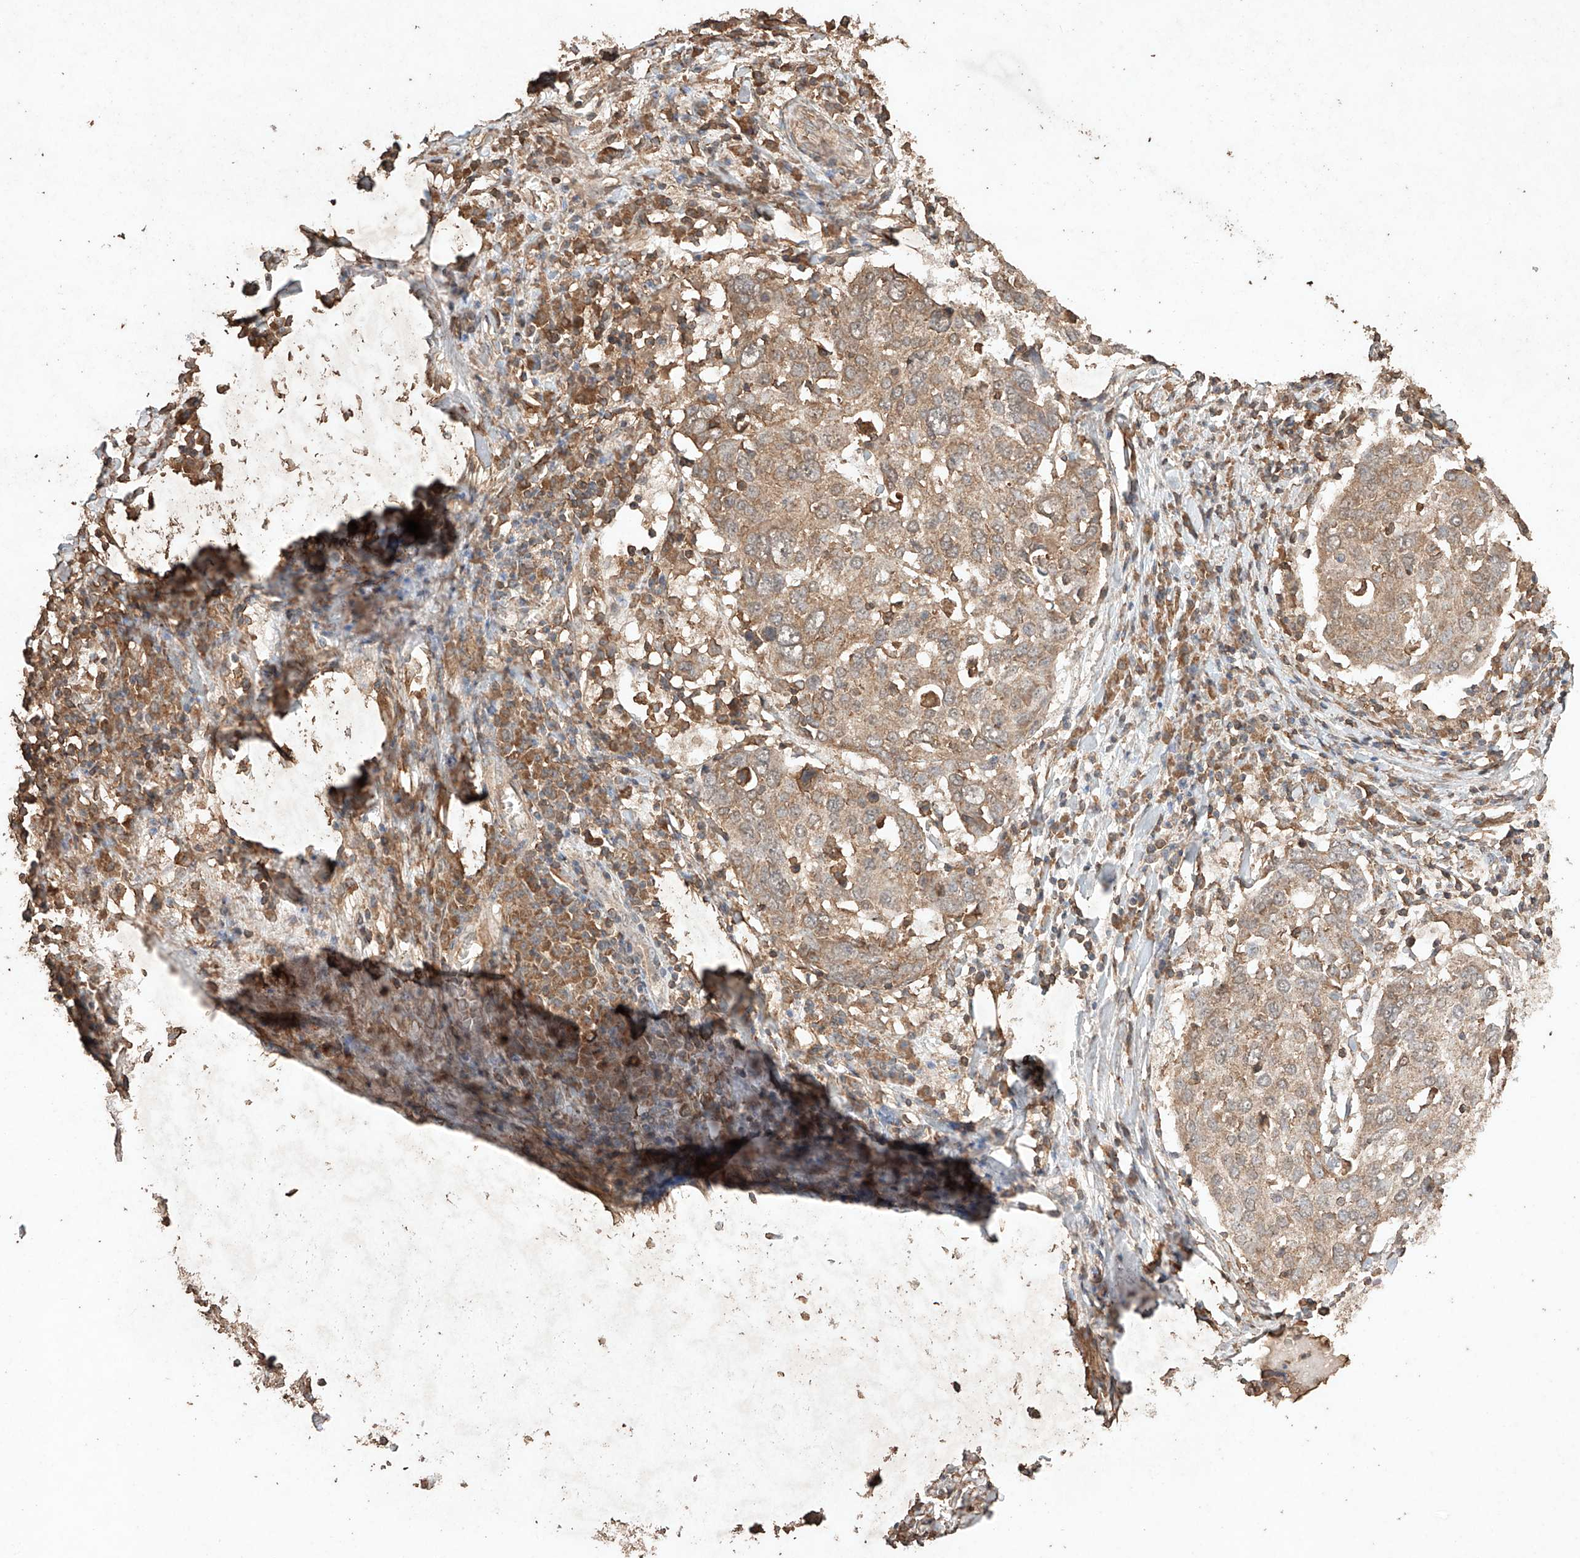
{"staining": {"intensity": "moderate", "quantity": ">75%", "location": "cytoplasmic/membranous"}, "tissue": "lung cancer", "cell_type": "Tumor cells", "image_type": "cancer", "snomed": [{"axis": "morphology", "description": "Squamous cell carcinoma, NOS"}, {"axis": "topography", "description": "Lung"}], "caption": "Brown immunohistochemical staining in lung squamous cell carcinoma displays moderate cytoplasmic/membranous staining in approximately >75% of tumor cells.", "gene": "M6PR", "patient": {"sex": "male", "age": 65}}